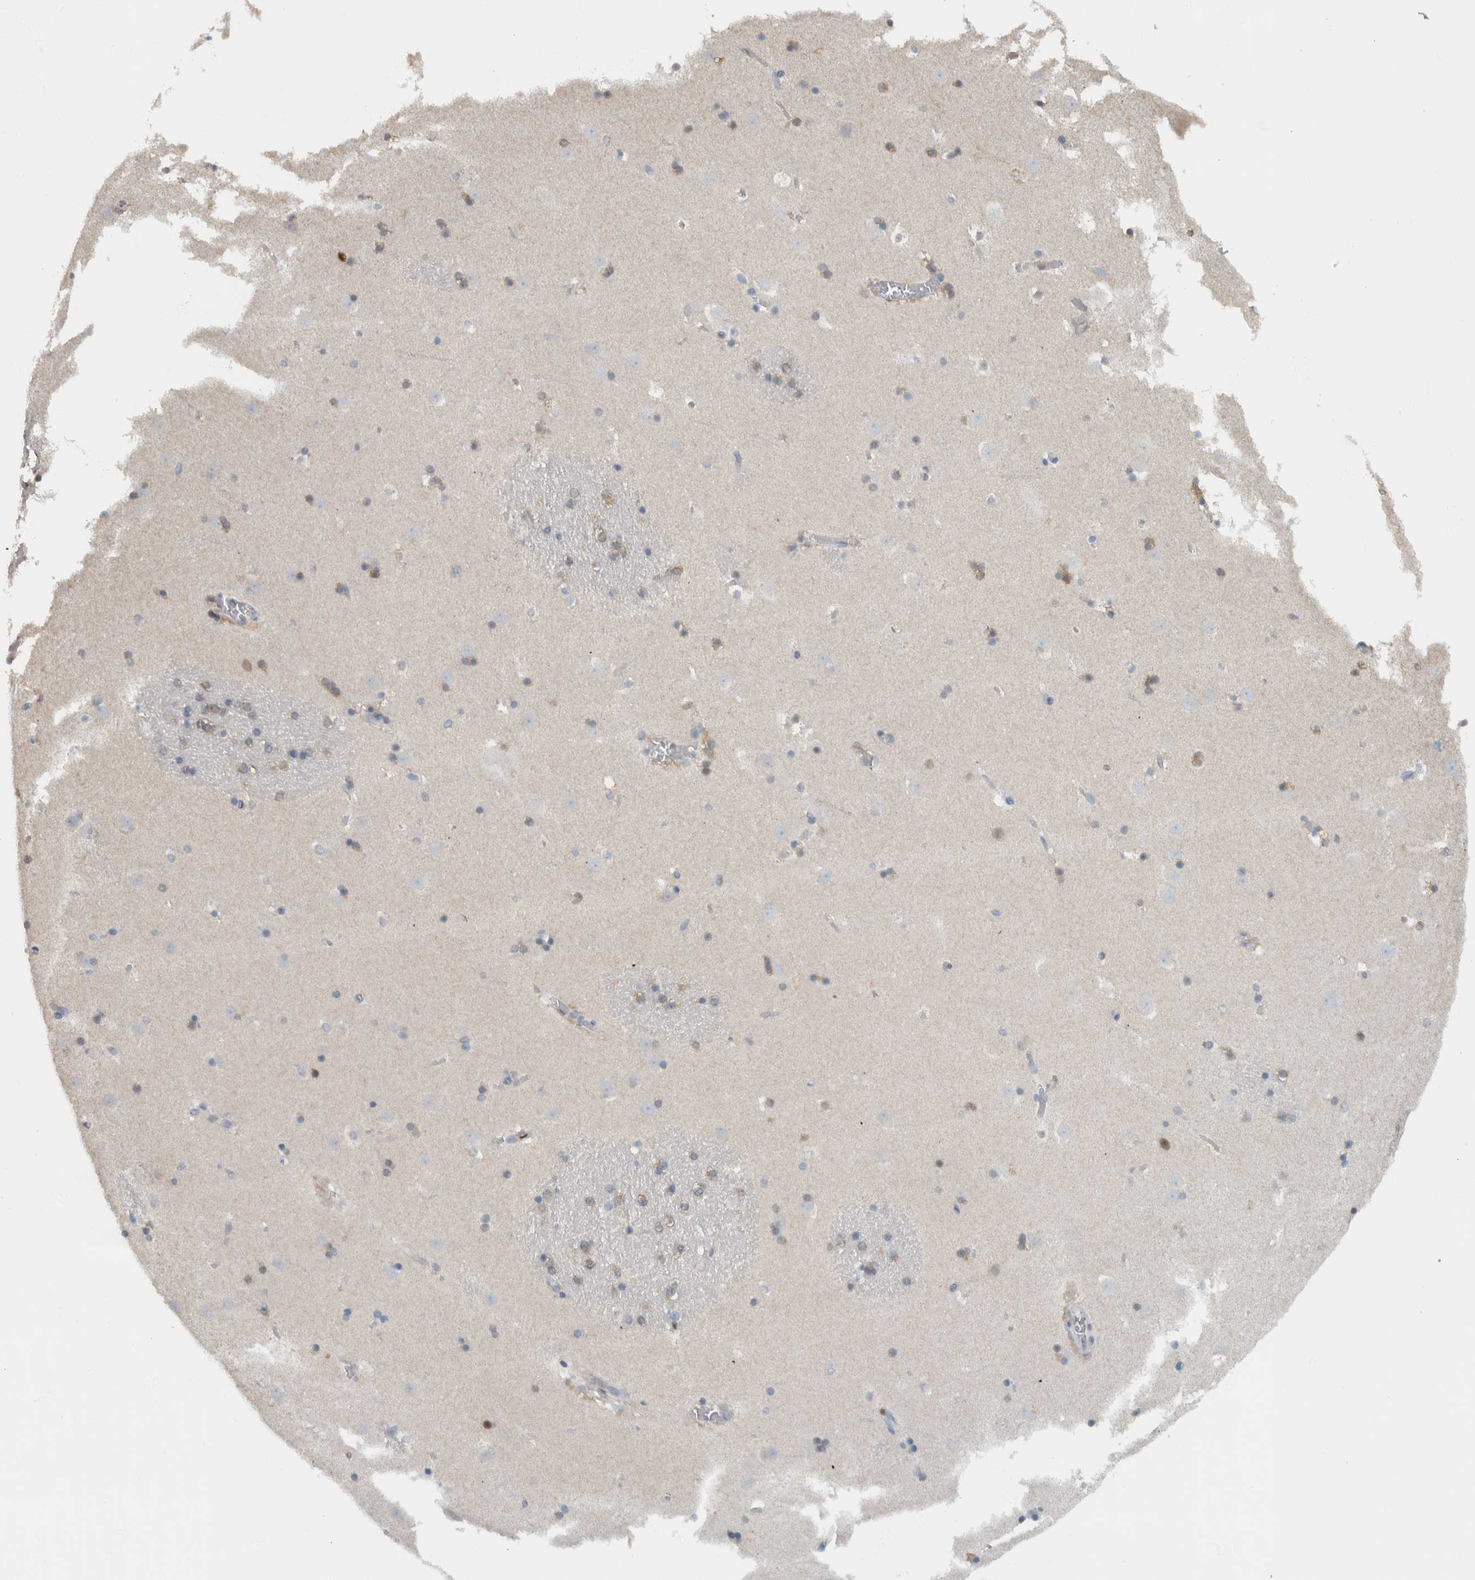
{"staining": {"intensity": "strong", "quantity": "25%-75%", "location": "nuclear"}, "tissue": "caudate", "cell_type": "Glial cells", "image_type": "normal", "snomed": [{"axis": "morphology", "description": "Normal tissue, NOS"}, {"axis": "topography", "description": "Lateral ventricle wall"}], "caption": "Immunohistochemistry staining of unremarkable caudate, which reveals high levels of strong nuclear expression in approximately 25%-75% of glial cells indicating strong nuclear protein staining. The staining was performed using DAB (brown) for protein detection and nuclei were counterstained in hematoxylin (blue).", "gene": "ADPRM", "patient": {"sex": "male", "age": 45}}